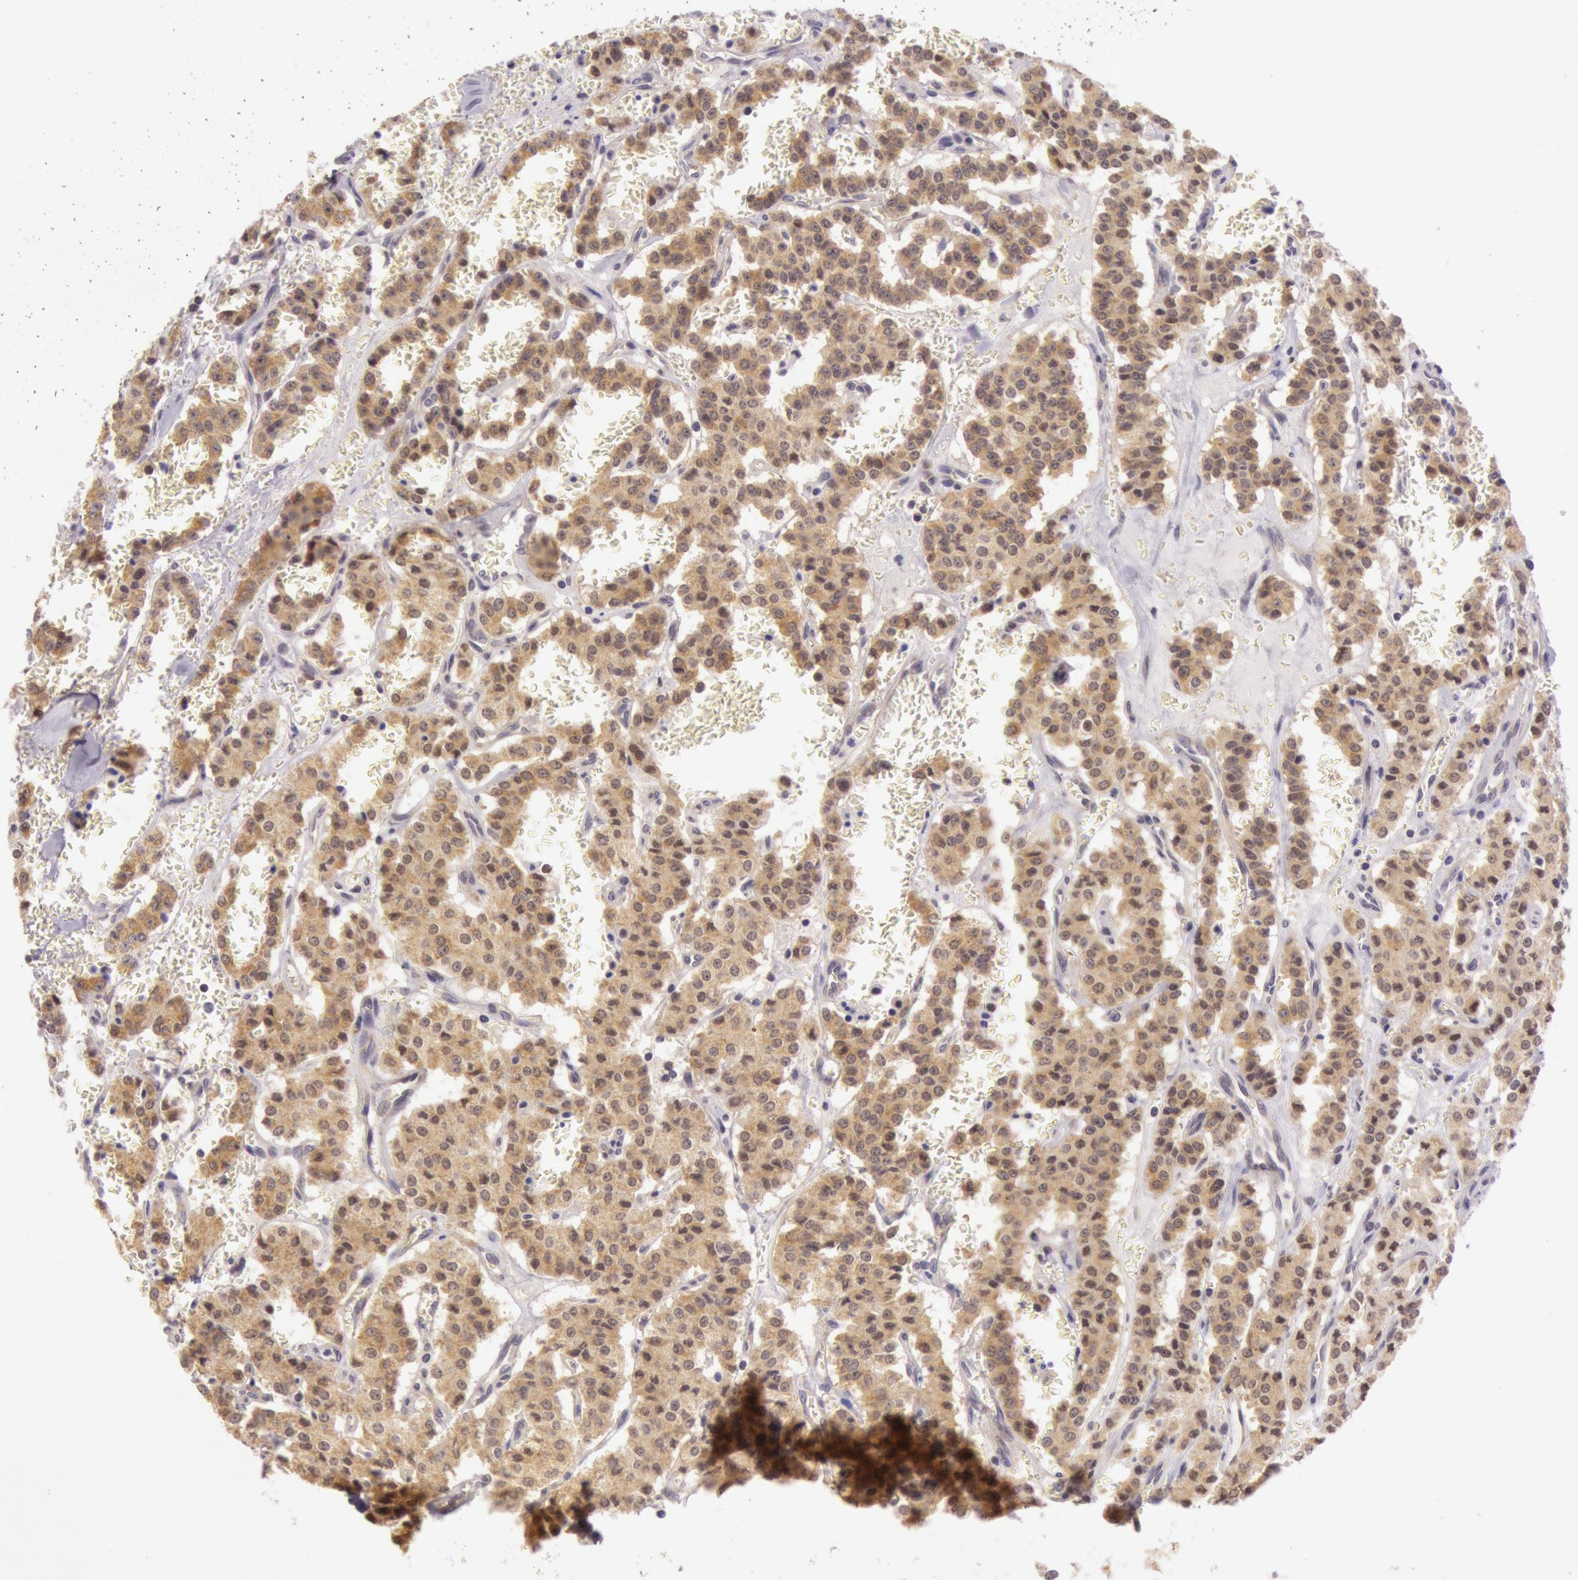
{"staining": {"intensity": "moderate", "quantity": ">75%", "location": "cytoplasmic/membranous,nuclear"}, "tissue": "carcinoid", "cell_type": "Tumor cells", "image_type": "cancer", "snomed": [{"axis": "morphology", "description": "Carcinoid, malignant, NOS"}, {"axis": "topography", "description": "Bronchus"}], "caption": "Protein staining shows moderate cytoplasmic/membranous and nuclear expression in approximately >75% of tumor cells in carcinoid.", "gene": "CDK16", "patient": {"sex": "male", "age": 55}}